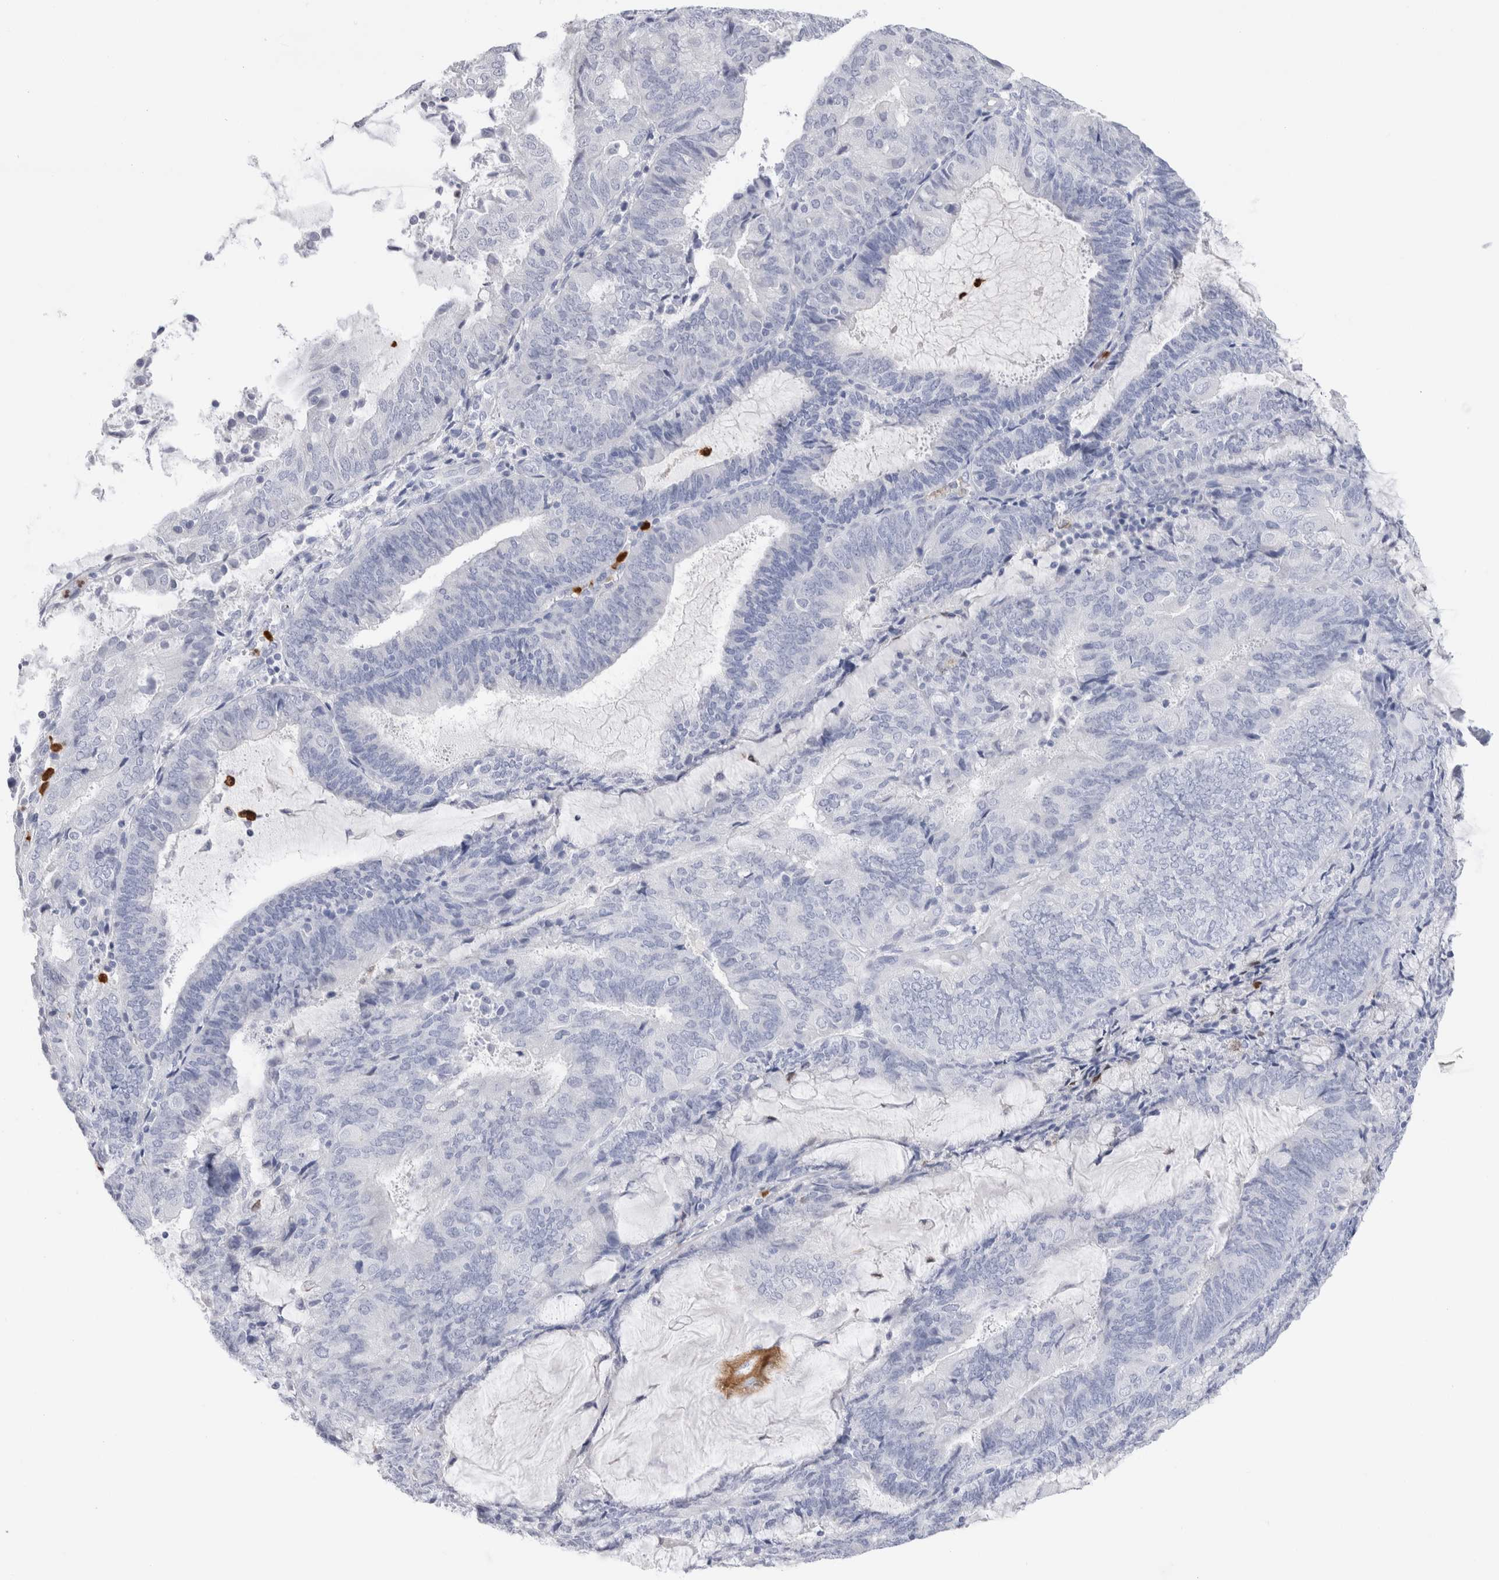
{"staining": {"intensity": "negative", "quantity": "none", "location": "none"}, "tissue": "endometrial cancer", "cell_type": "Tumor cells", "image_type": "cancer", "snomed": [{"axis": "morphology", "description": "Adenocarcinoma, NOS"}, {"axis": "topography", "description": "Endometrium"}], "caption": "Immunohistochemistry (IHC) micrograph of human endometrial cancer stained for a protein (brown), which displays no staining in tumor cells.", "gene": "SLC10A5", "patient": {"sex": "female", "age": 81}}